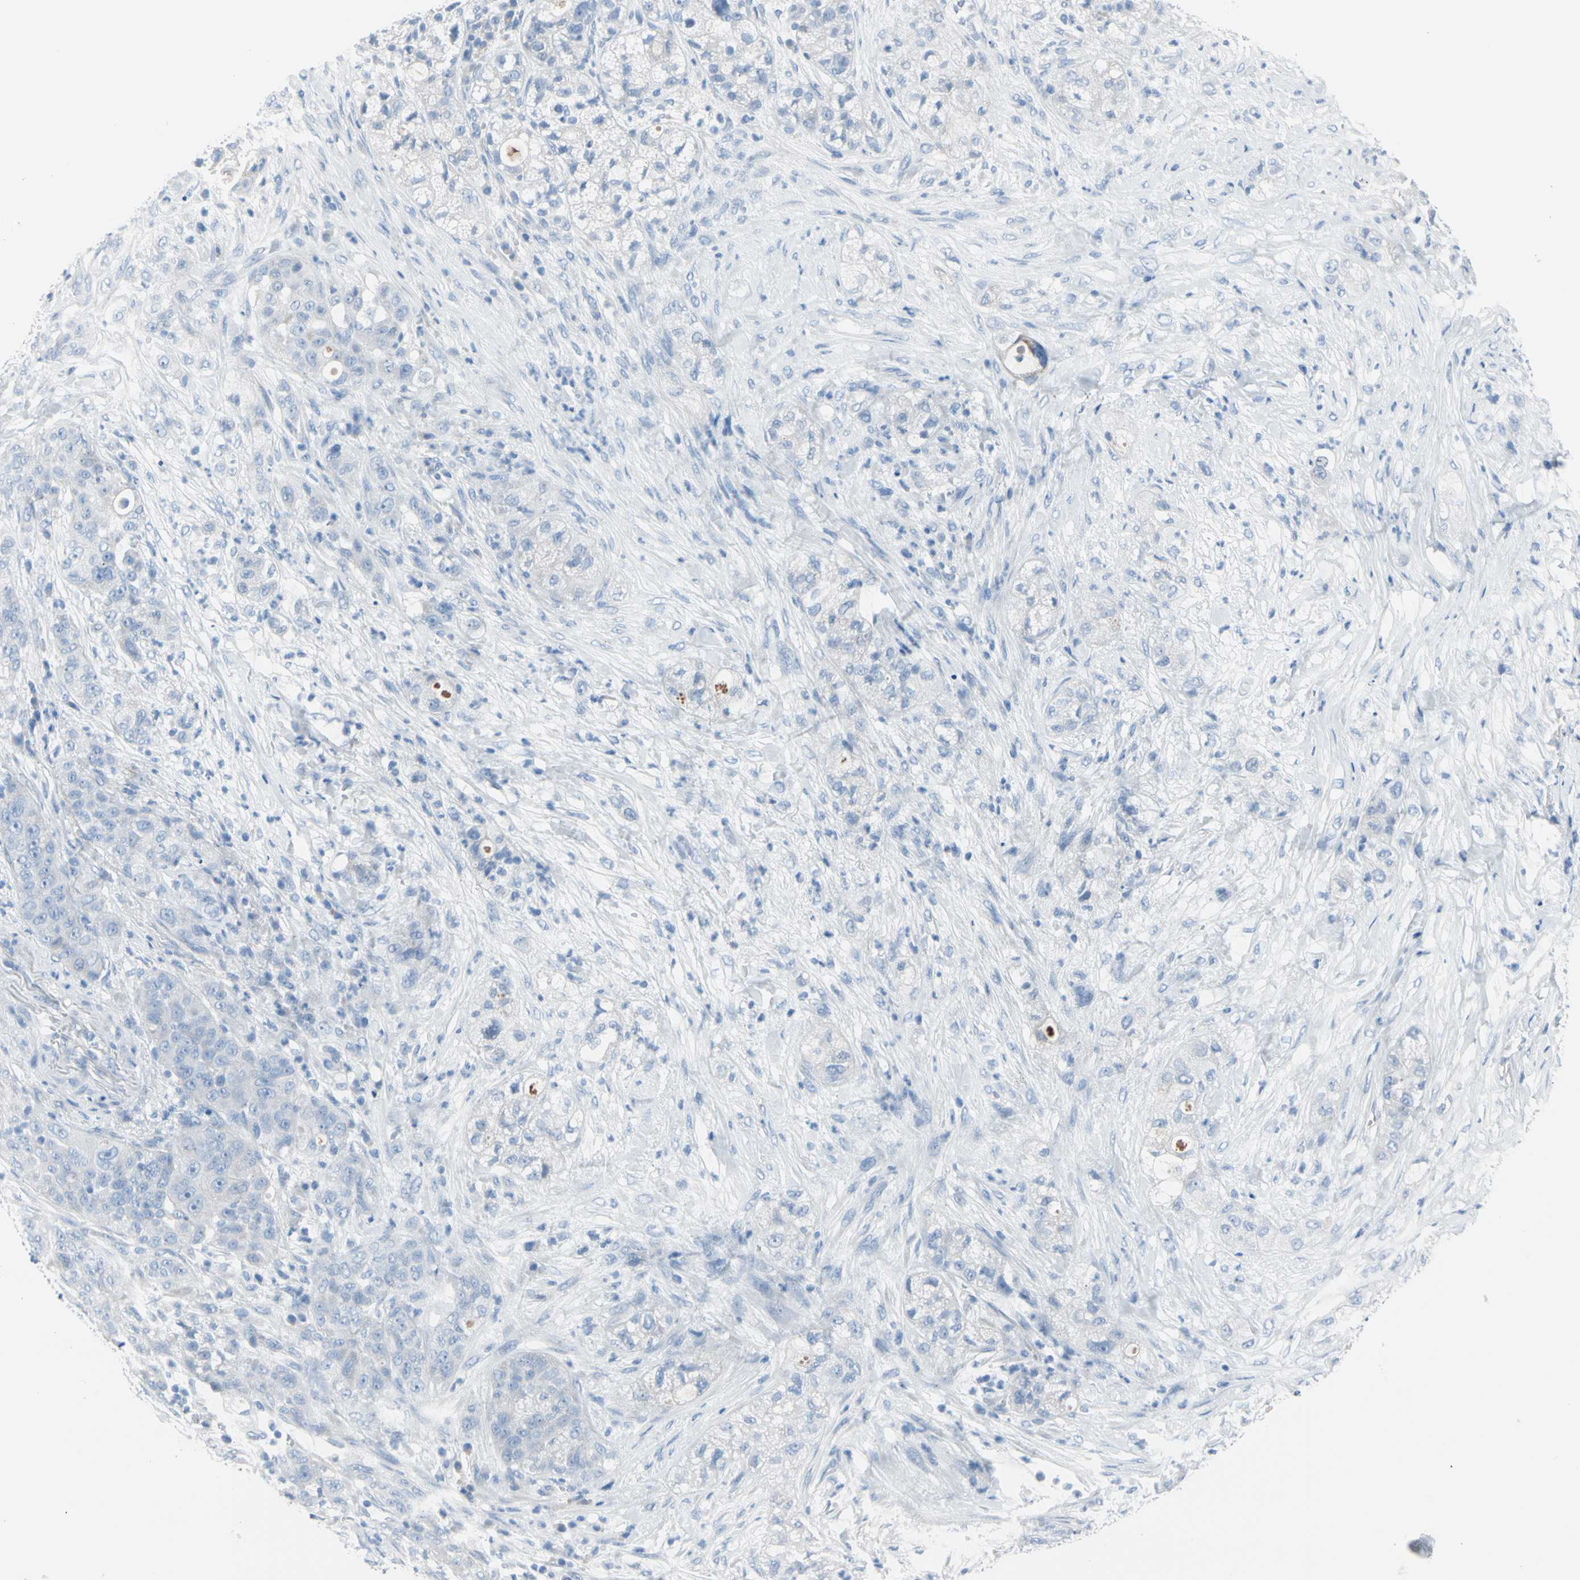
{"staining": {"intensity": "negative", "quantity": "none", "location": "none"}, "tissue": "pancreatic cancer", "cell_type": "Tumor cells", "image_type": "cancer", "snomed": [{"axis": "morphology", "description": "Adenocarcinoma, NOS"}, {"axis": "topography", "description": "Pancreas"}], "caption": "Tumor cells are negative for protein expression in human pancreatic adenocarcinoma.", "gene": "TPO", "patient": {"sex": "female", "age": 78}}